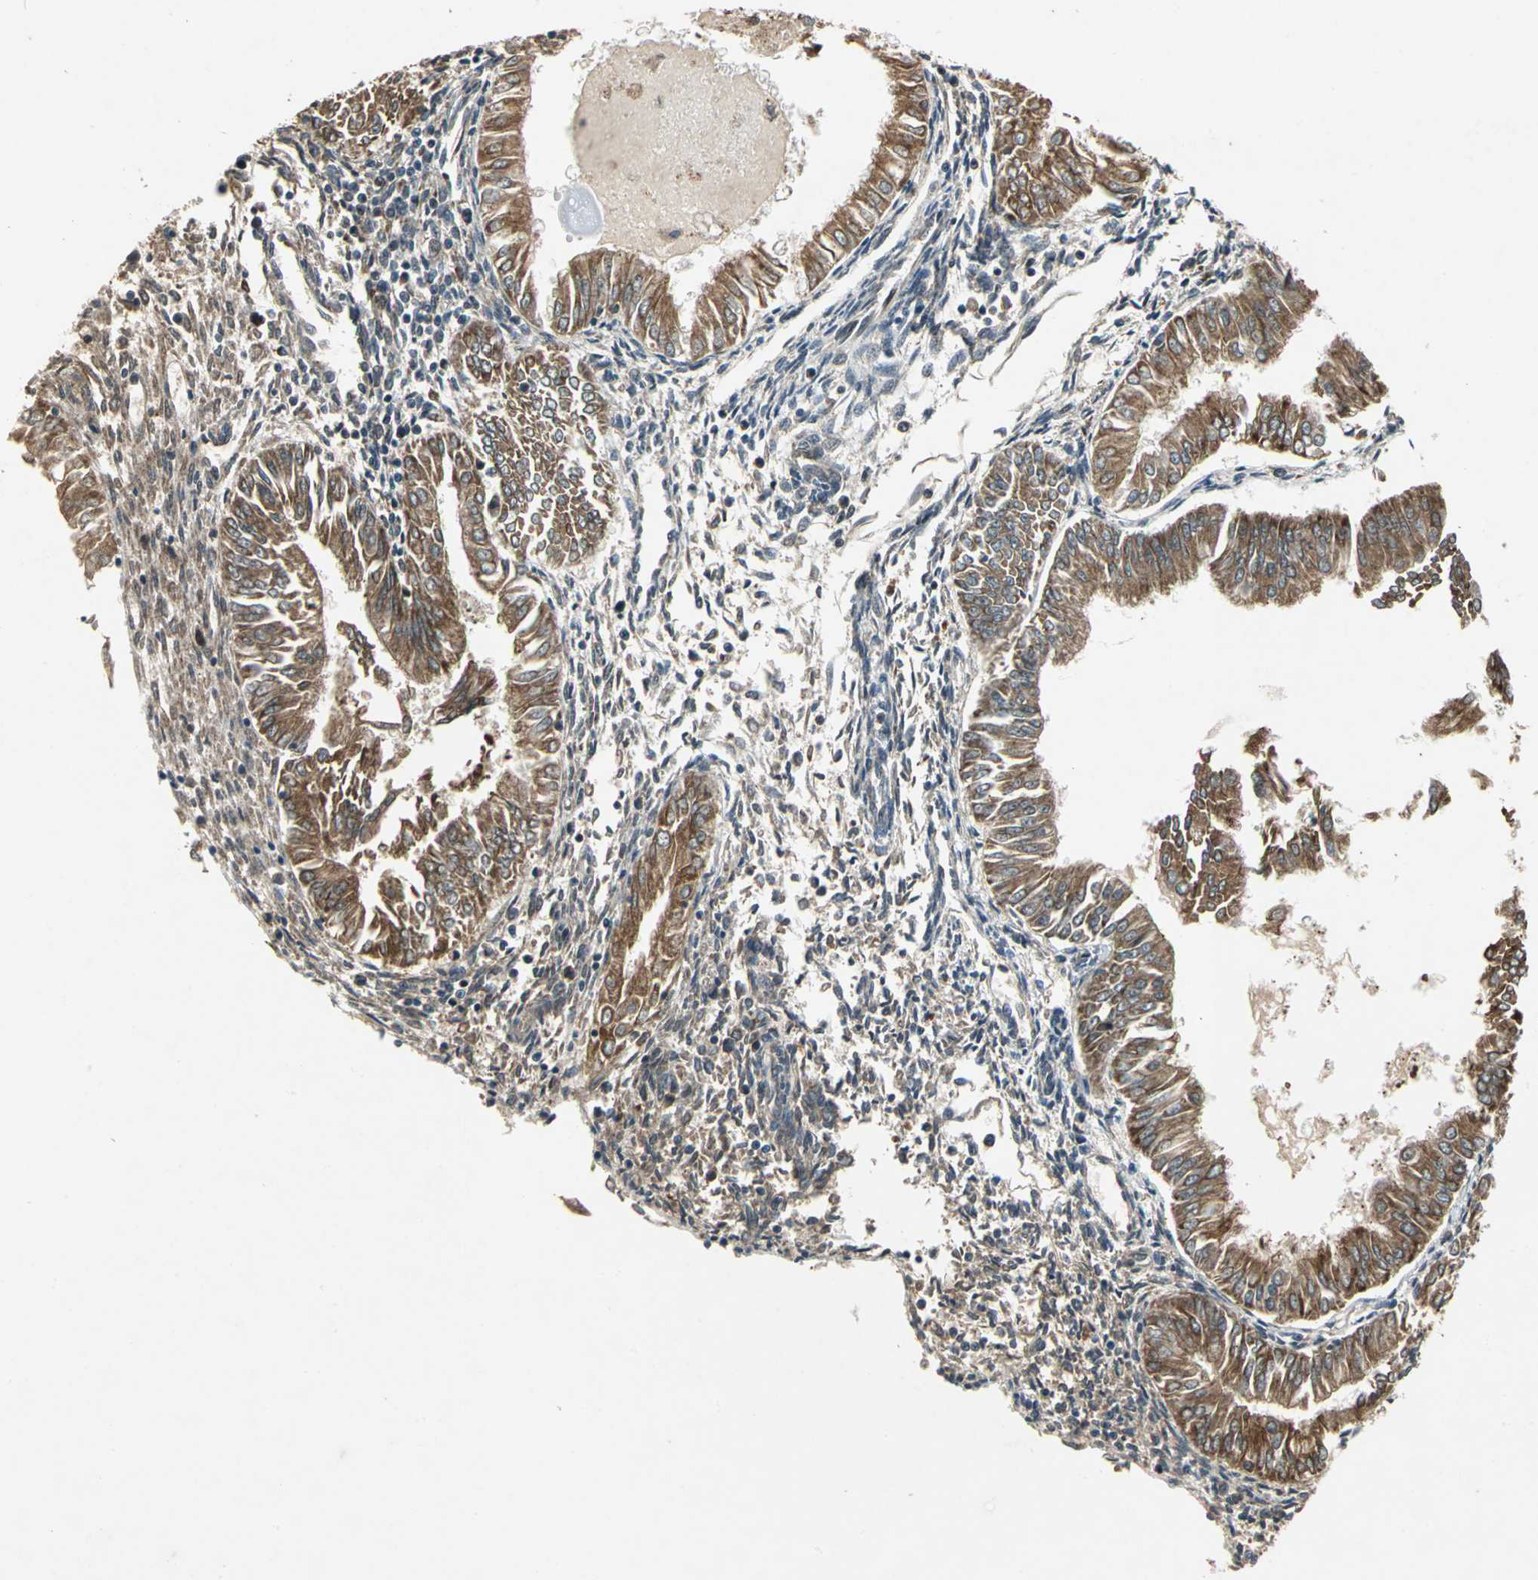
{"staining": {"intensity": "strong", "quantity": ">75%", "location": "cytoplasmic/membranous,nuclear"}, "tissue": "endometrial cancer", "cell_type": "Tumor cells", "image_type": "cancer", "snomed": [{"axis": "morphology", "description": "Adenocarcinoma, NOS"}, {"axis": "topography", "description": "Endometrium"}], "caption": "Immunohistochemistry staining of endometrial adenocarcinoma, which displays high levels of strong cytoplasmic/membranous and nuclear staining in approximately >75% of tumor cells indicating strong cytoplasmic/membranous and nuclear protein expression. The staining was performed using DAB (brown) for protein detection and nuclei were counterstained in hematoxylin (blue).", "gene": "MTA2", "patient": {"sex": "female", "age": 53}}